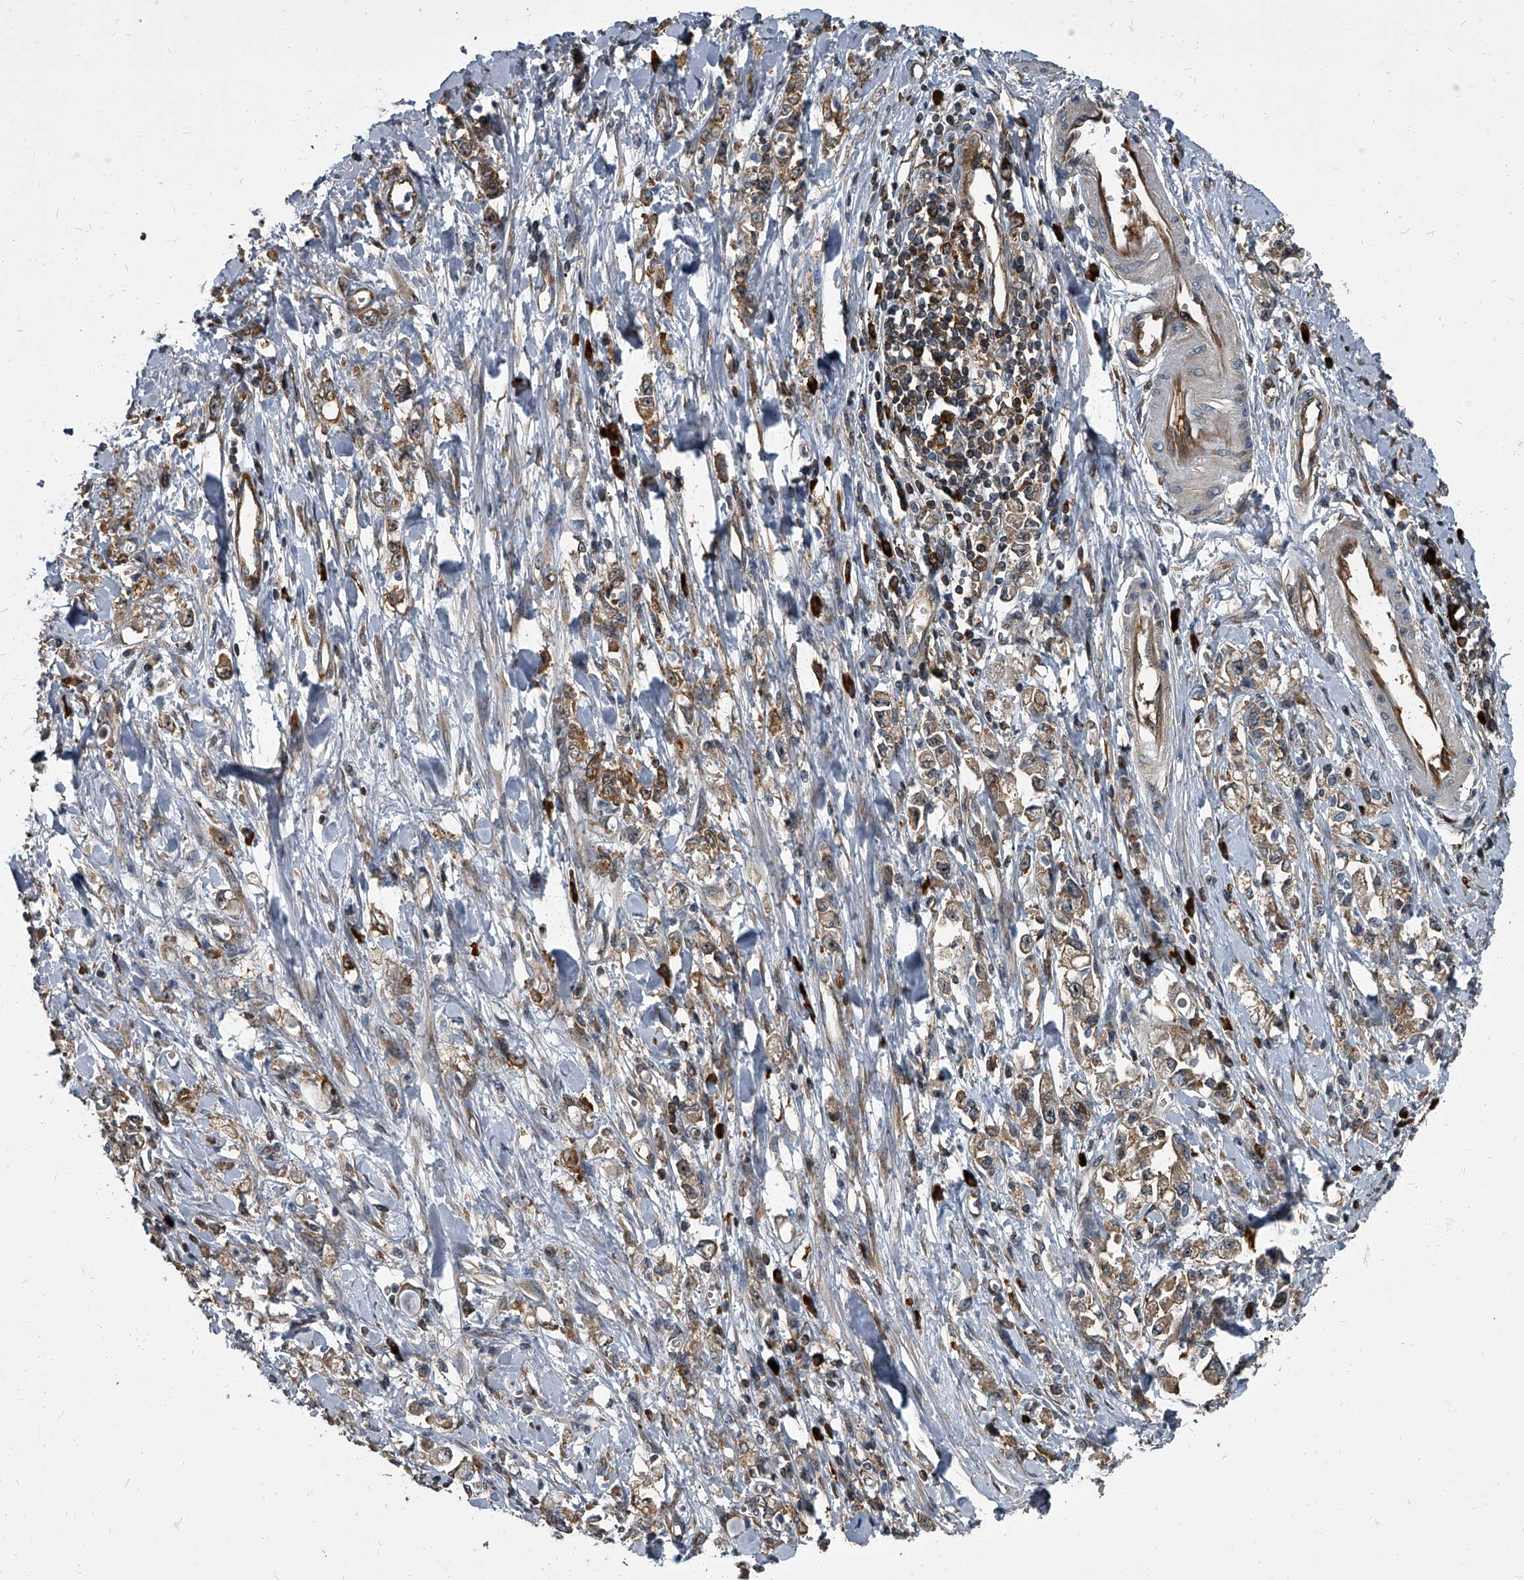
{"staining": {"intensity": "moderate", "quantity": ">75%", "location": "cytoplasmic/membranous"}, "tissue": "stomach cancer", "cell_type": "Tumor cells", "image_type": "cancer", "snomed": [{"axis": "morphology", "description": "Adenocarcinoma, NOS"}, {"axis": "topography", "description": "Stomach"}], "caption": "Protein expression analysis of human stomach cancer (adenocarcinoma) reveals moderate cytoplasmic/membranous positivity in about >75% of tumor cells.", "gene": "CDV3", "patient": {"sex": "female", "age": 76}}